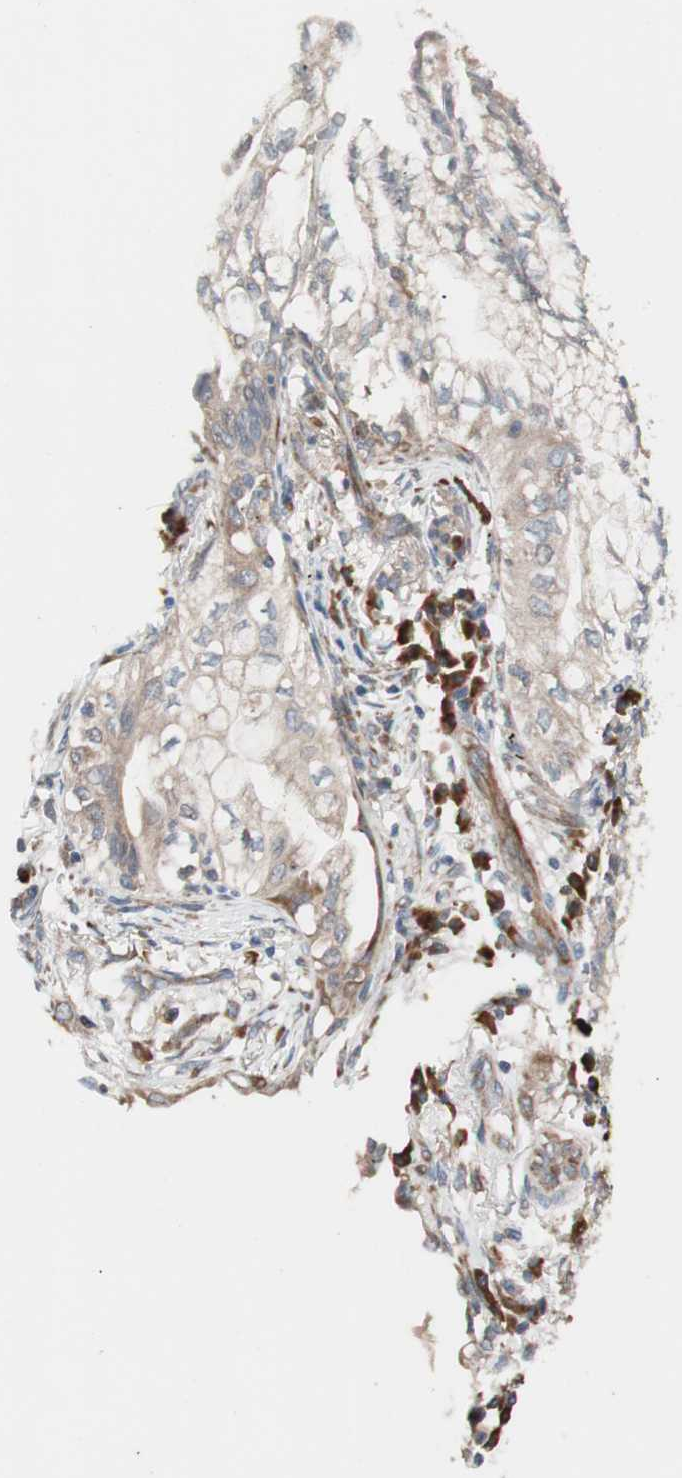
{"staining": {"intensity": "moderate", "quantity": "<25%", "location": "cytoplasmic/membranous"}, "tissue": "lung cancer", "cell_type": "Tumor cells", "image_type": "cancer", "snomed": [{"axis": "morphology", "description": "Adenocarcinoma, NOS"}, {"axis": "topography", "description": "Lung"}], "caption": "About <25% of tumor cells in lung cancer (adenocarcinoma) demonstrate moderate cytoplasmic/membranous protein positivity as visualized by brown immunohistochemical staining.", "gene": "FAAH", "patient": {"sex": "female", "age": 70}}